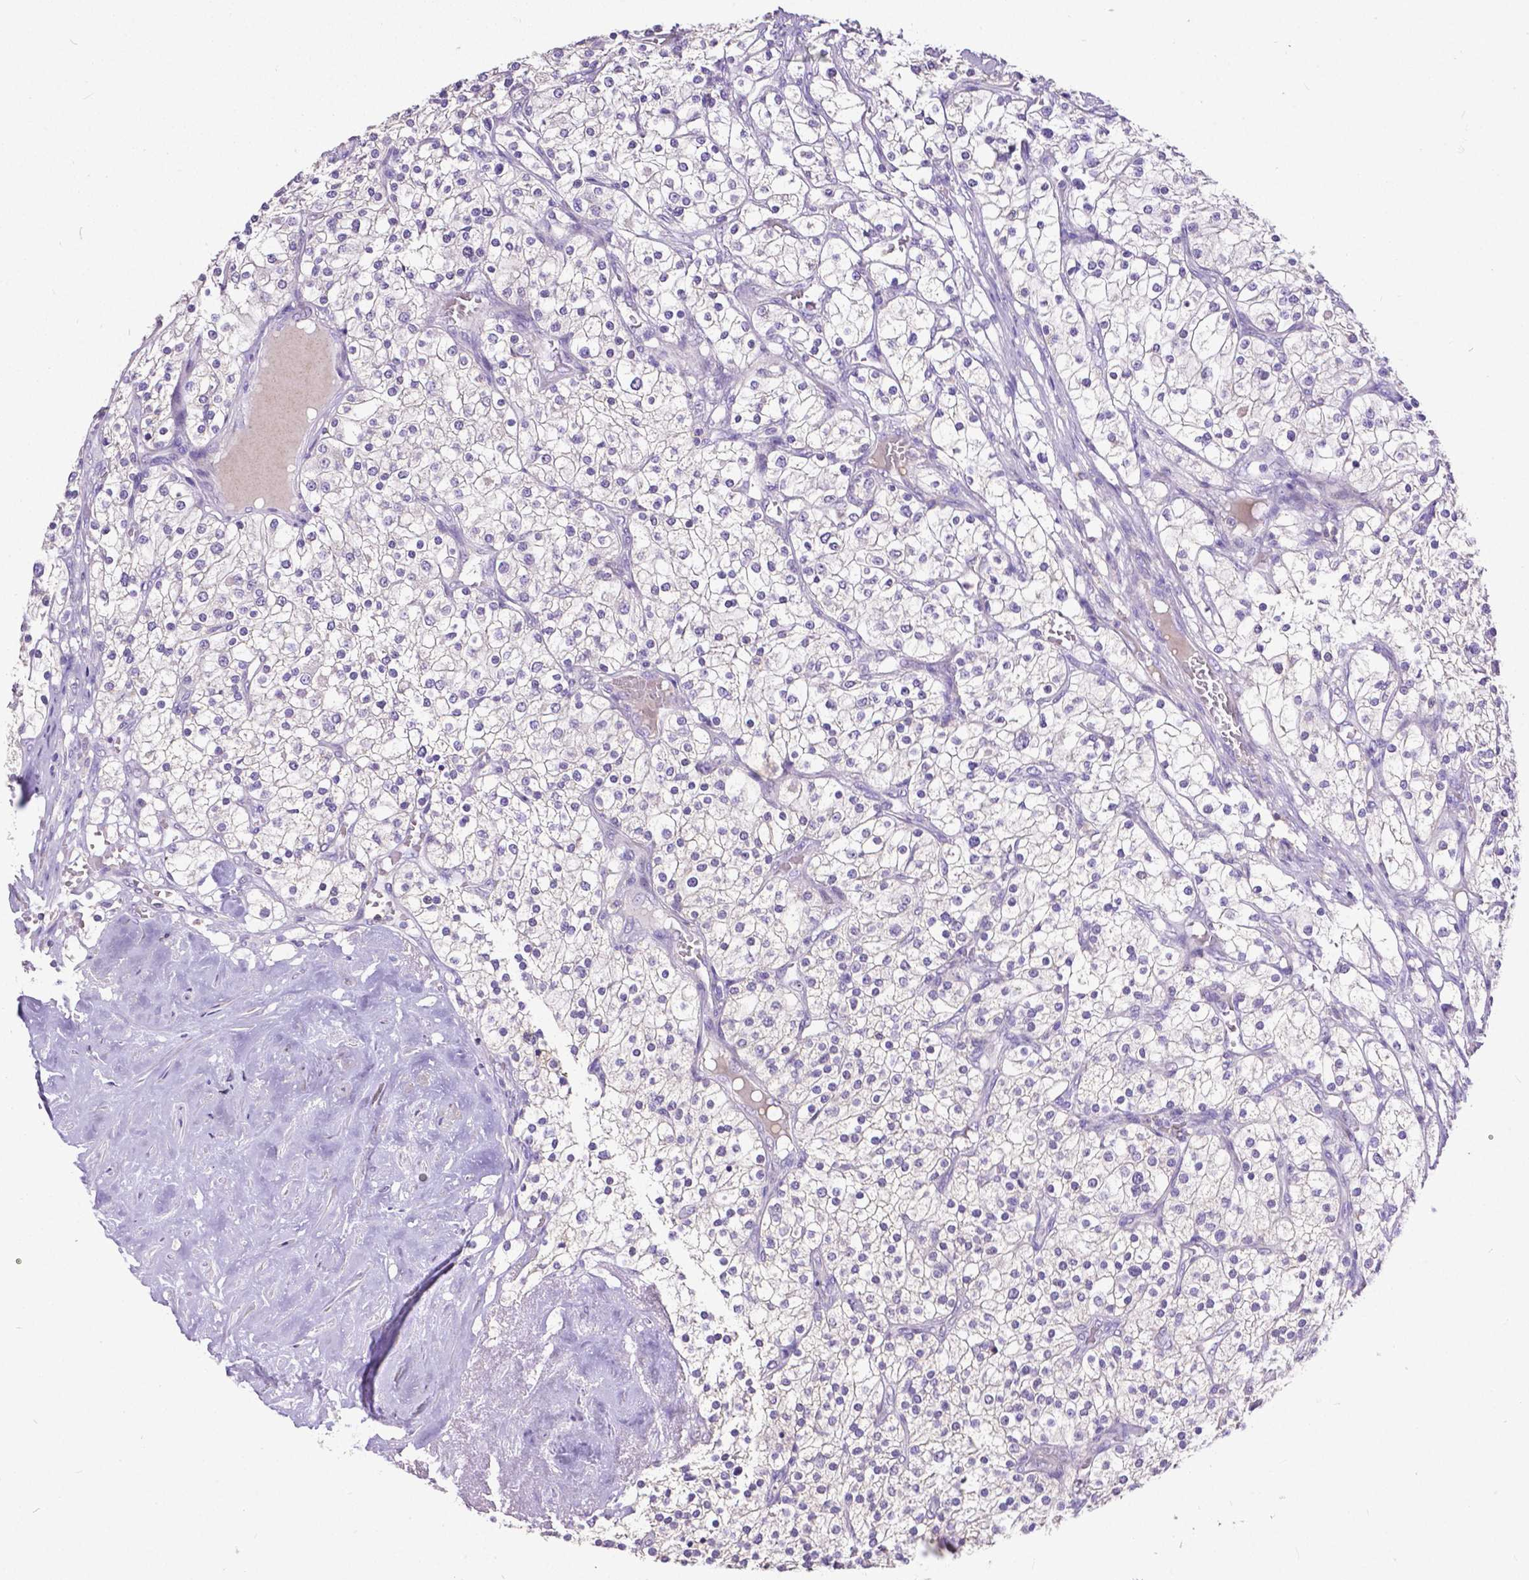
{"staining": {"intensity": "negative", "quantity": "none", "location": "none"}, "tissue": "renal cancer", "cell_type": "Tumor cells", "image_type": "cancer", "snomed": [{"axis": "morphology", "description": "Adenocarcinoma, NOS"}, {"axis": "topography", "description": "Kidney"}], "caption": "The immunohistochemistry image has no significant expression in tumor cells of renal adenocarcinoma tissue.", "gene": "CD4", "patient": {"sex": "male", "age": 80}}